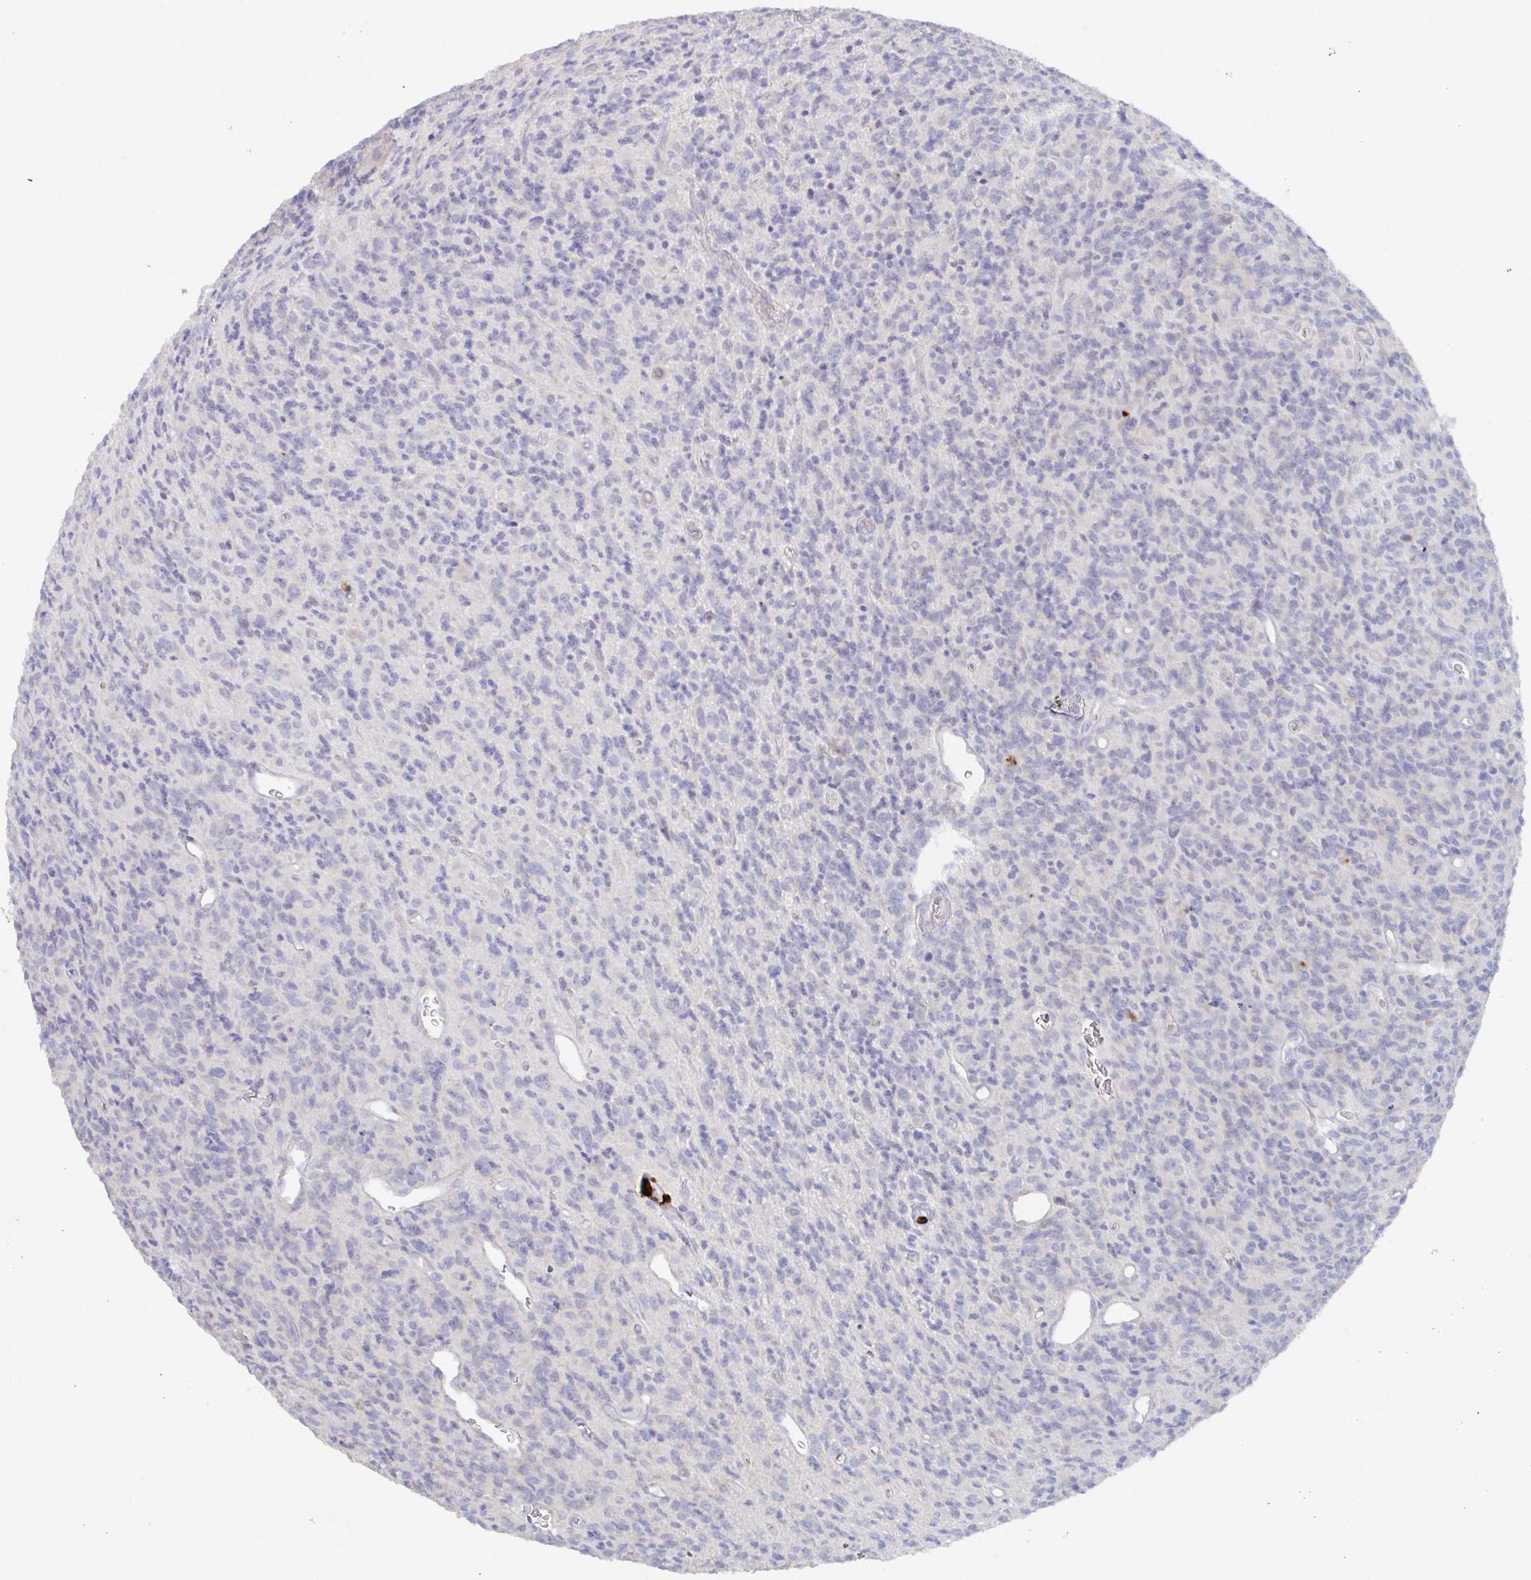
{"staining": {"intensity": "negative", "quantity": "none", "location": "none"}, "tissue": "glioma", "cell_type": "Tumor cells", "image_type": "cancer", "snomed": [{"axis": "morphology", "description": "Glioma, malignant, High grade"}, {"axis": "topography", "description": "Brain"}], "caption": "Photomicrograph shows no significant protein staining in tumor cells of glioma.", "gene": "KCNK5", "patient": {"sex": "male", "age": 76}}